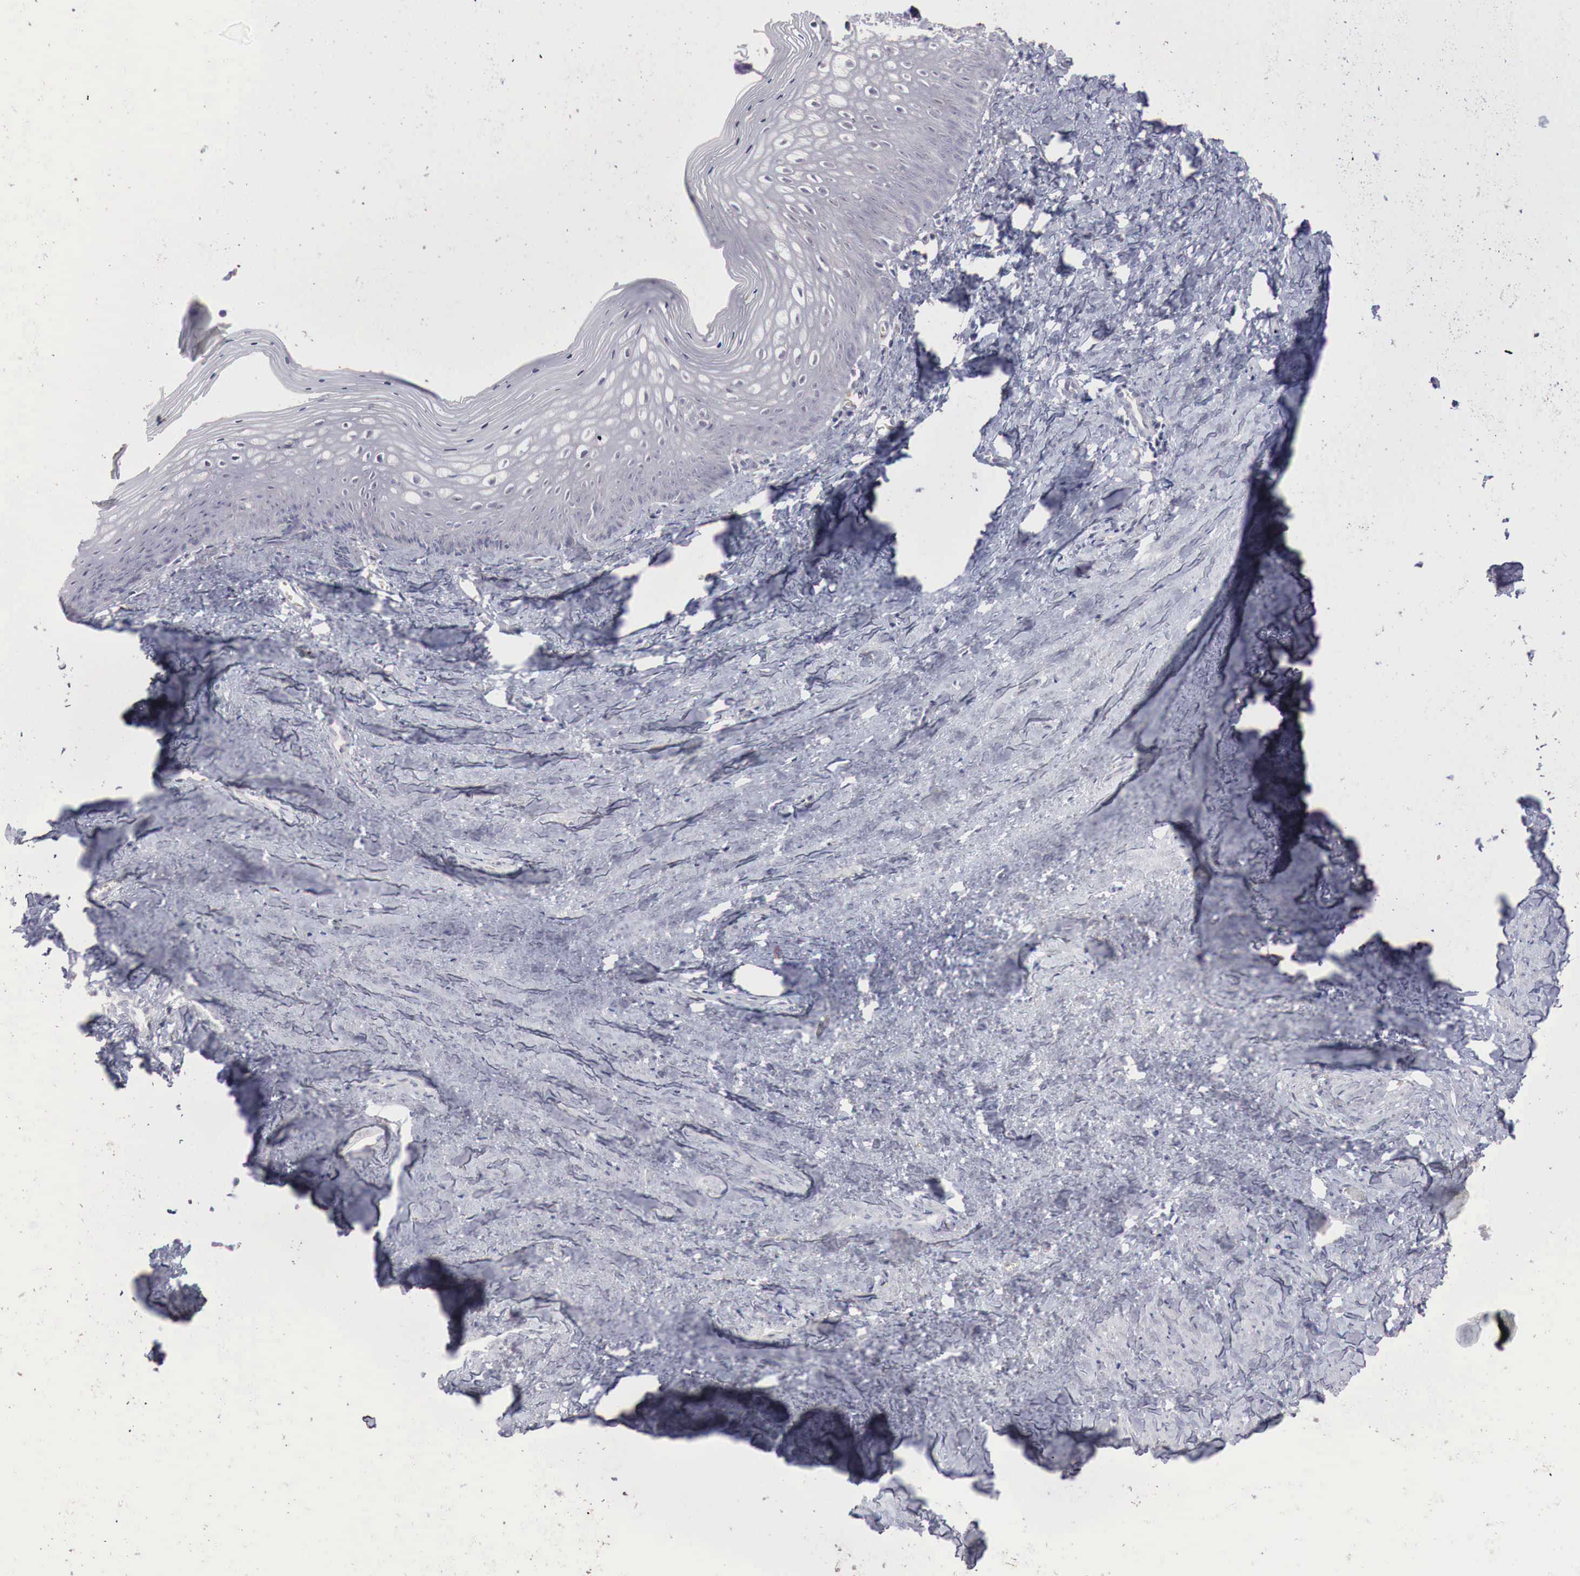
{"staining": {"intensity": "negative", "quantity": "none", "location": "none"}, "tissue": "vagina", "cell_type": "Squamous epithelial cells", "image_type": "normal", "snomed": [{"axis": "morphology", "description": "Normal tissue, NOS"}, {"axis": "topography", "description": "Vagina"}], "caption": "The photomicrograph displays no significant staining in squamous epithelial cells of vagina. Nuclei are stained in blue.", "gene": "GATA1", "patient": {"sex": "female", "age": 46}}